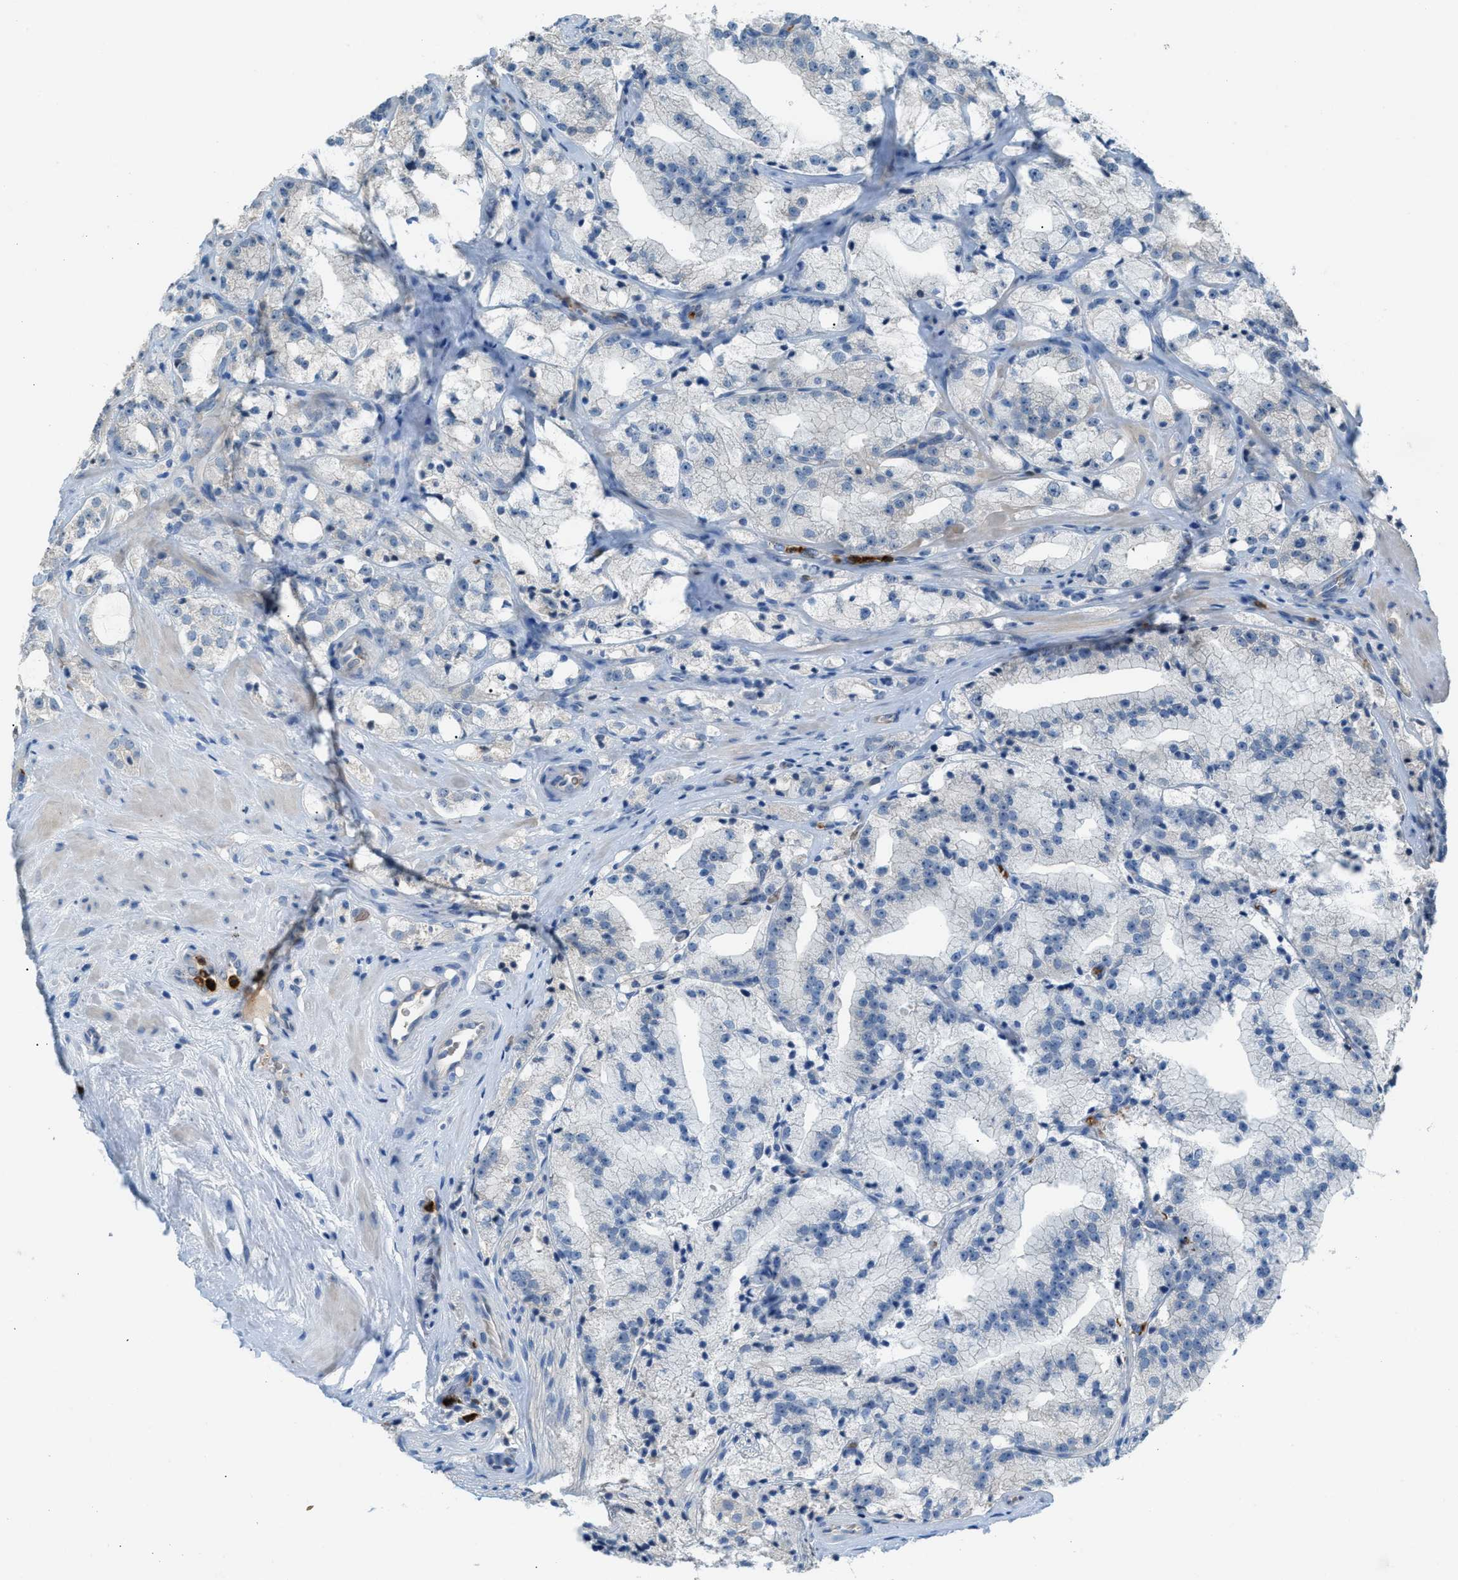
{"staining": {"intensity": "negative", "quantity": "none", "location": "none"}, "tissue": "prostate cancer", "cell_type": "Tumor cells", "image_type": "cancer", "snomed": [{"axis": "morphology", "description": "Adenocarcinoma, High grade"}, {"axis": "topography", "description": "Prostate"}], "caption": "Immunohistochemistry image of neoplastic tissue: human adenocarcinoma (high-grade) (prostate) stained with DAB displays no significant protein positivity in tumor cells. (Brightfield microscopy of DAB (3,3'-diaminobenzidine) immunohistochemistry at high magnification).", "gene": "CFAP77", "patient": {"sex": "male", "age": 64}}